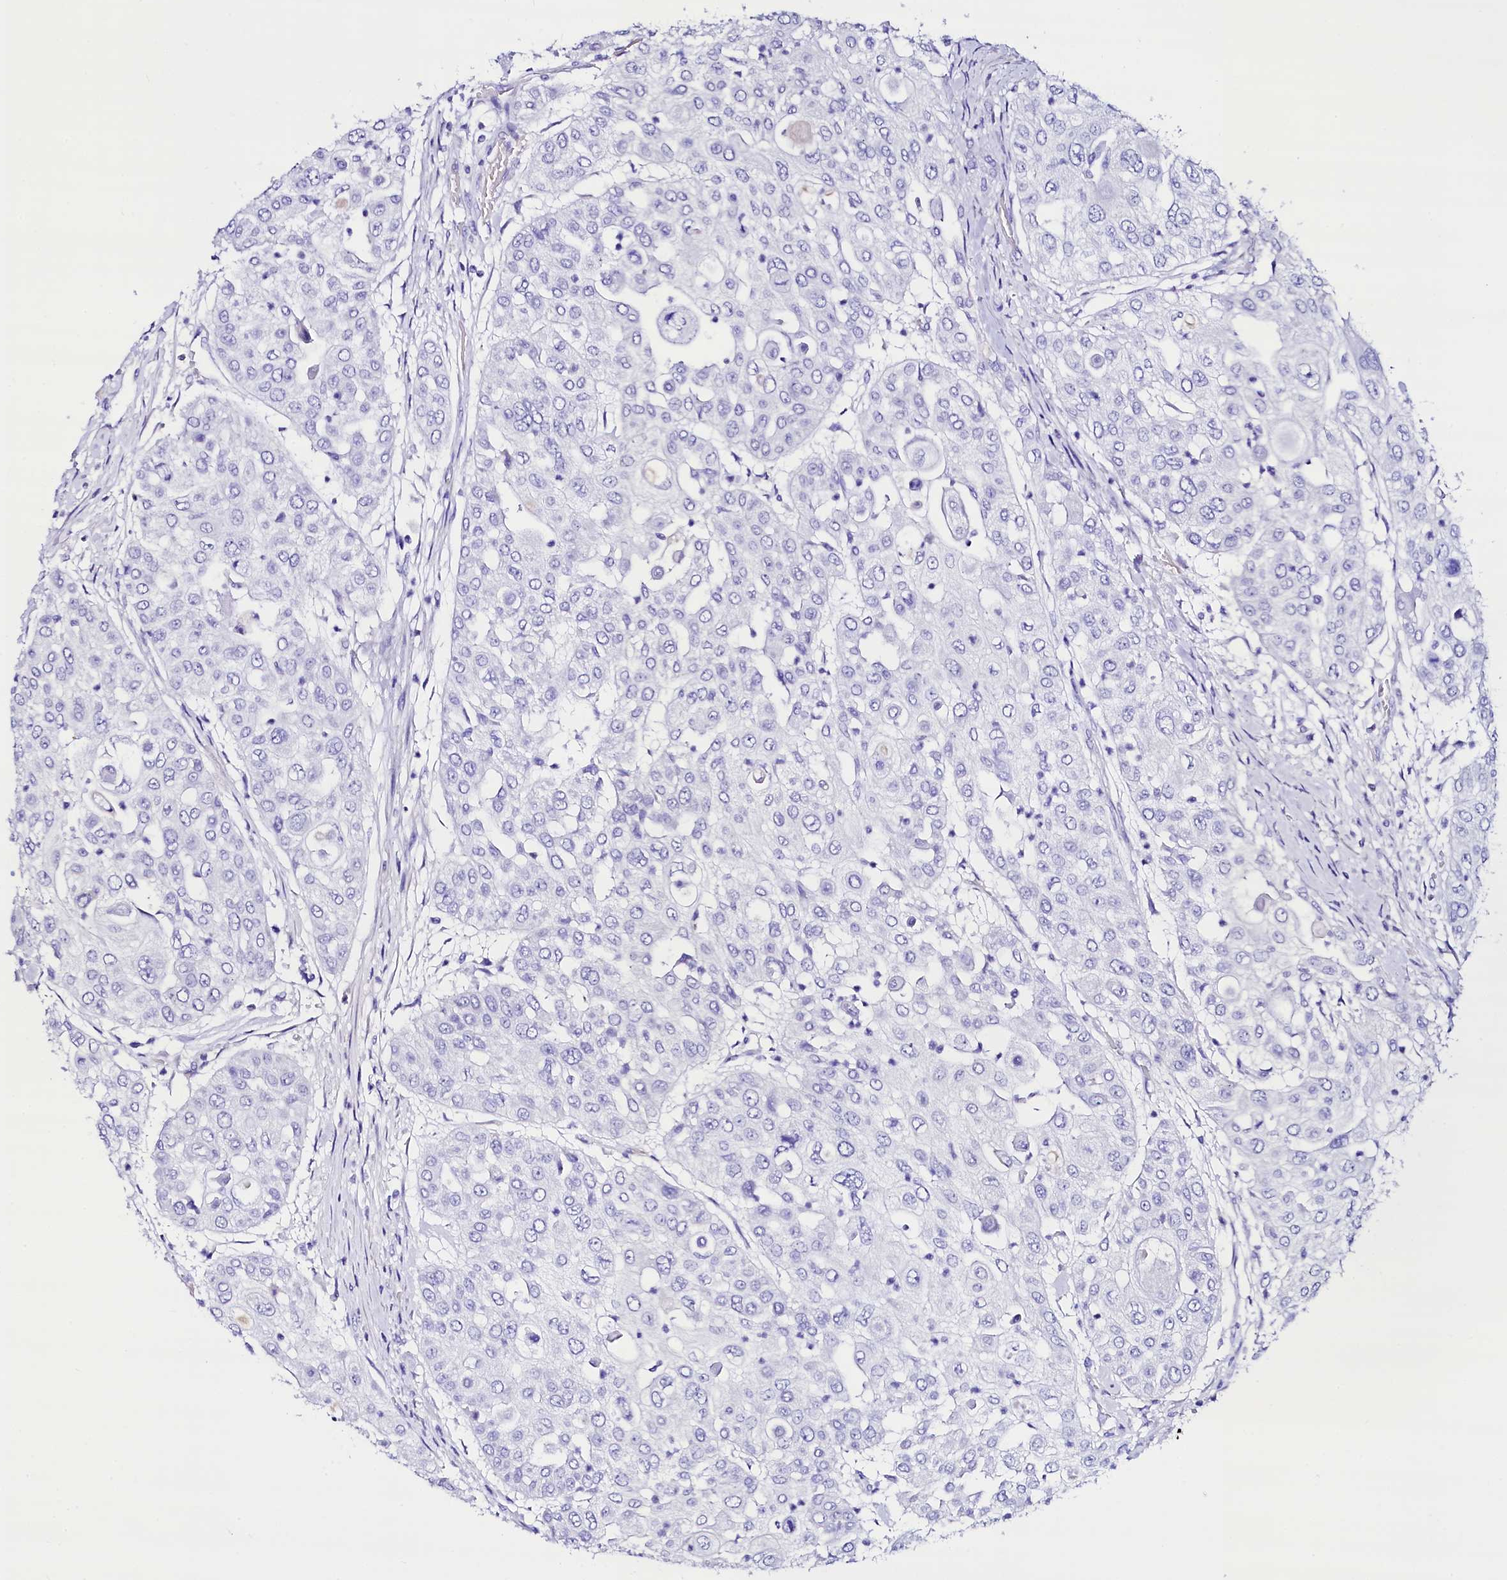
{"staining": {"intensity": "negative", "quantity": "none", "location": "none"}, "tissue": "urothelial cancer", "cell_type": "Tumor cells", "image_type": "cancer", "snomed": [{"axis": "morphology", "description": "Urothelial carcinoma, High grade"}, {"axis": "topography", "description": "Urinary bladder"}], "caption": "IHC micrograph of neoplastic tissue: human urothelial carcinoma (high-grade) stained with DAB reveals no significant protein positivity in tumor cells.", "gene": "RBP3", "patient": {"sex": "female", "age": 79}}